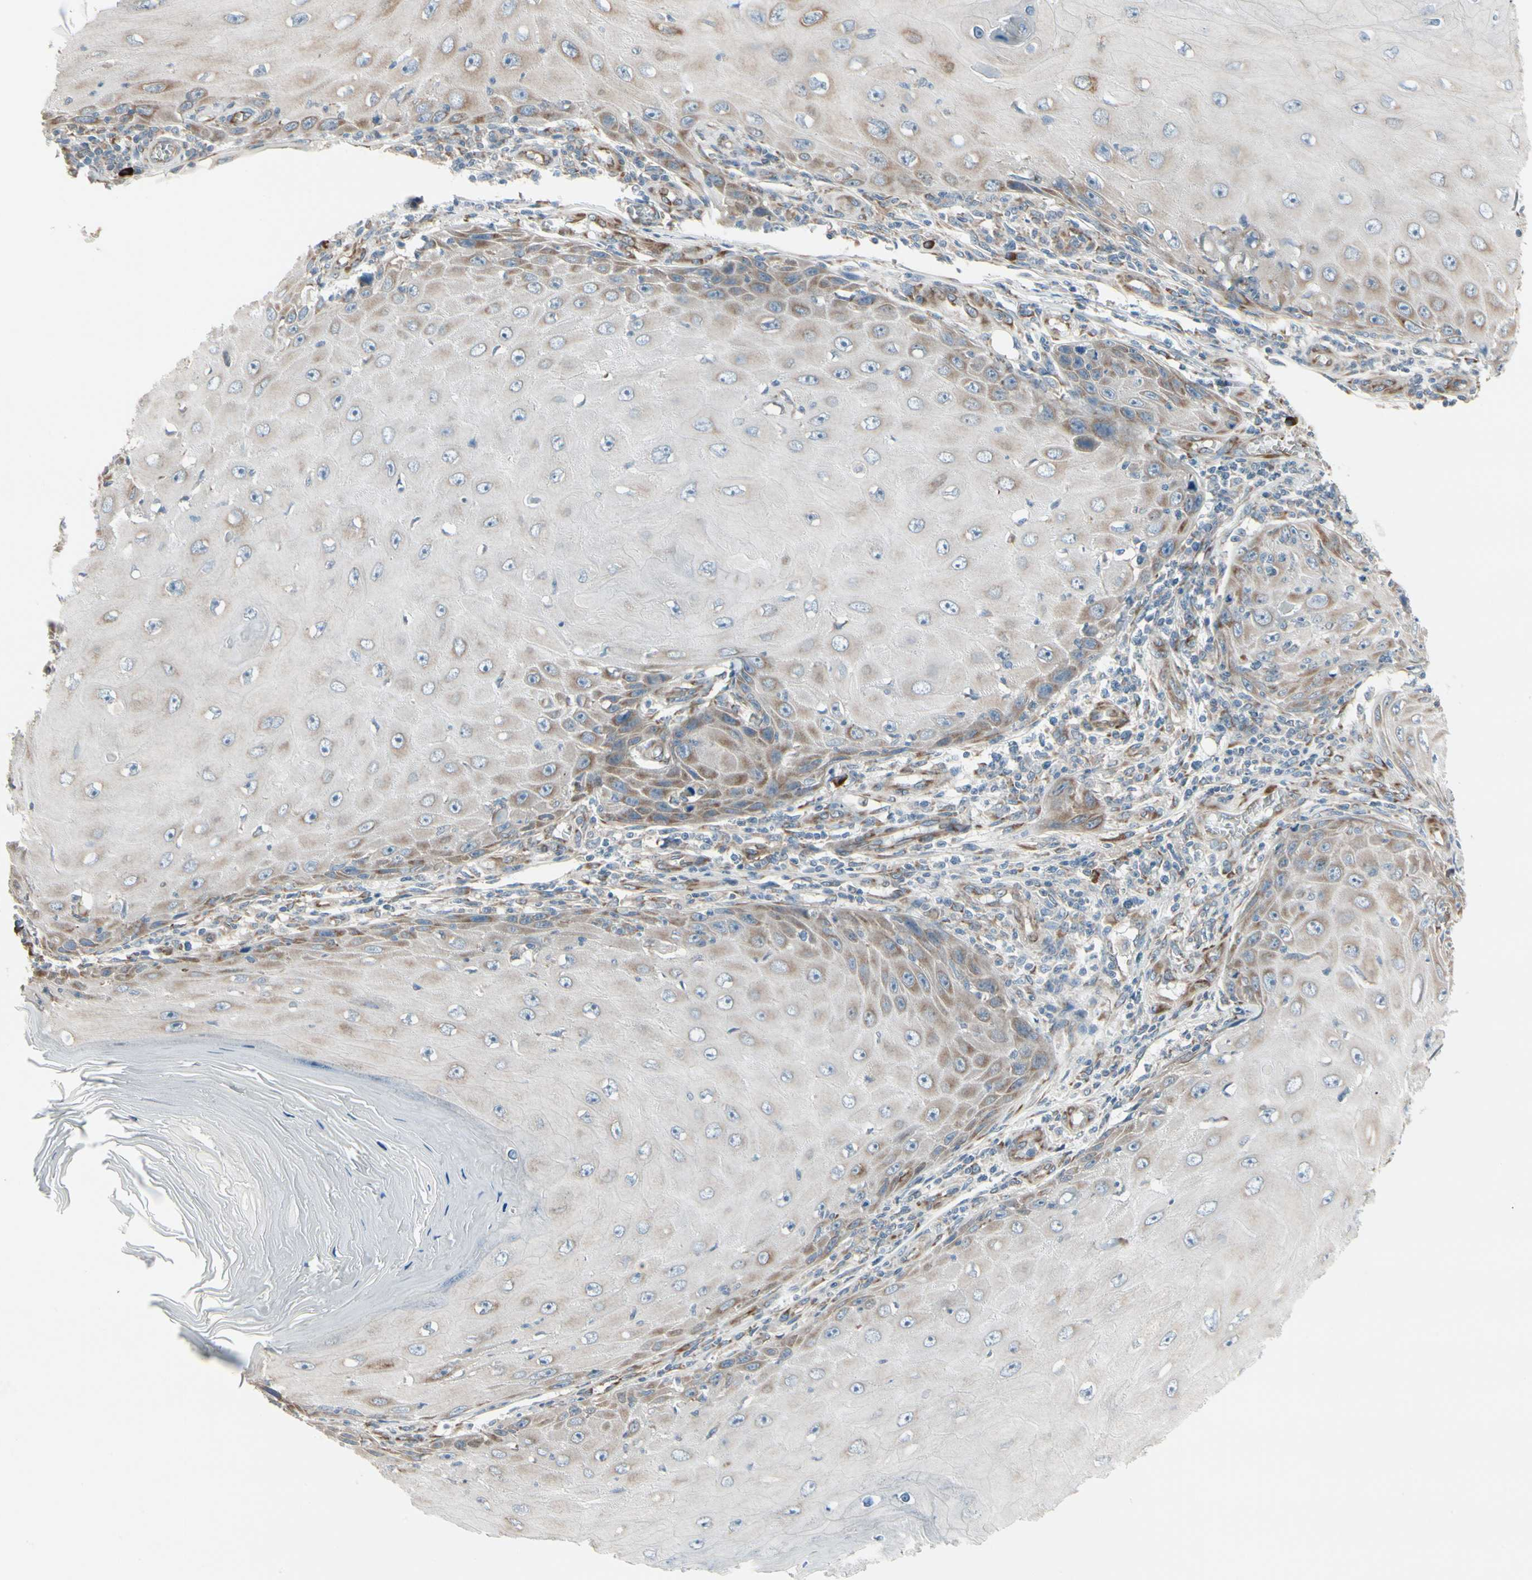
{"staining": {"intensity": "weak", "quantity": "25%-75%", "location": "cytoplasmic/membranous"}, "tissue": "skin cancer", "cell_type": "Tumor cells", "image_type": "cancer", "snomed": [{"axis": "morphology", "description": "Squamous cell carcinoma, NOS"}, {"axis": "topography", "description": "Skin"}], "caption": "A photomicrograph of skin cancer stained for a protein shows weak cytoplasmic/membranous brown staining in tumor cells.", "gene": "FNDC3A", "patient": {"sex": "female", "age": 73}}